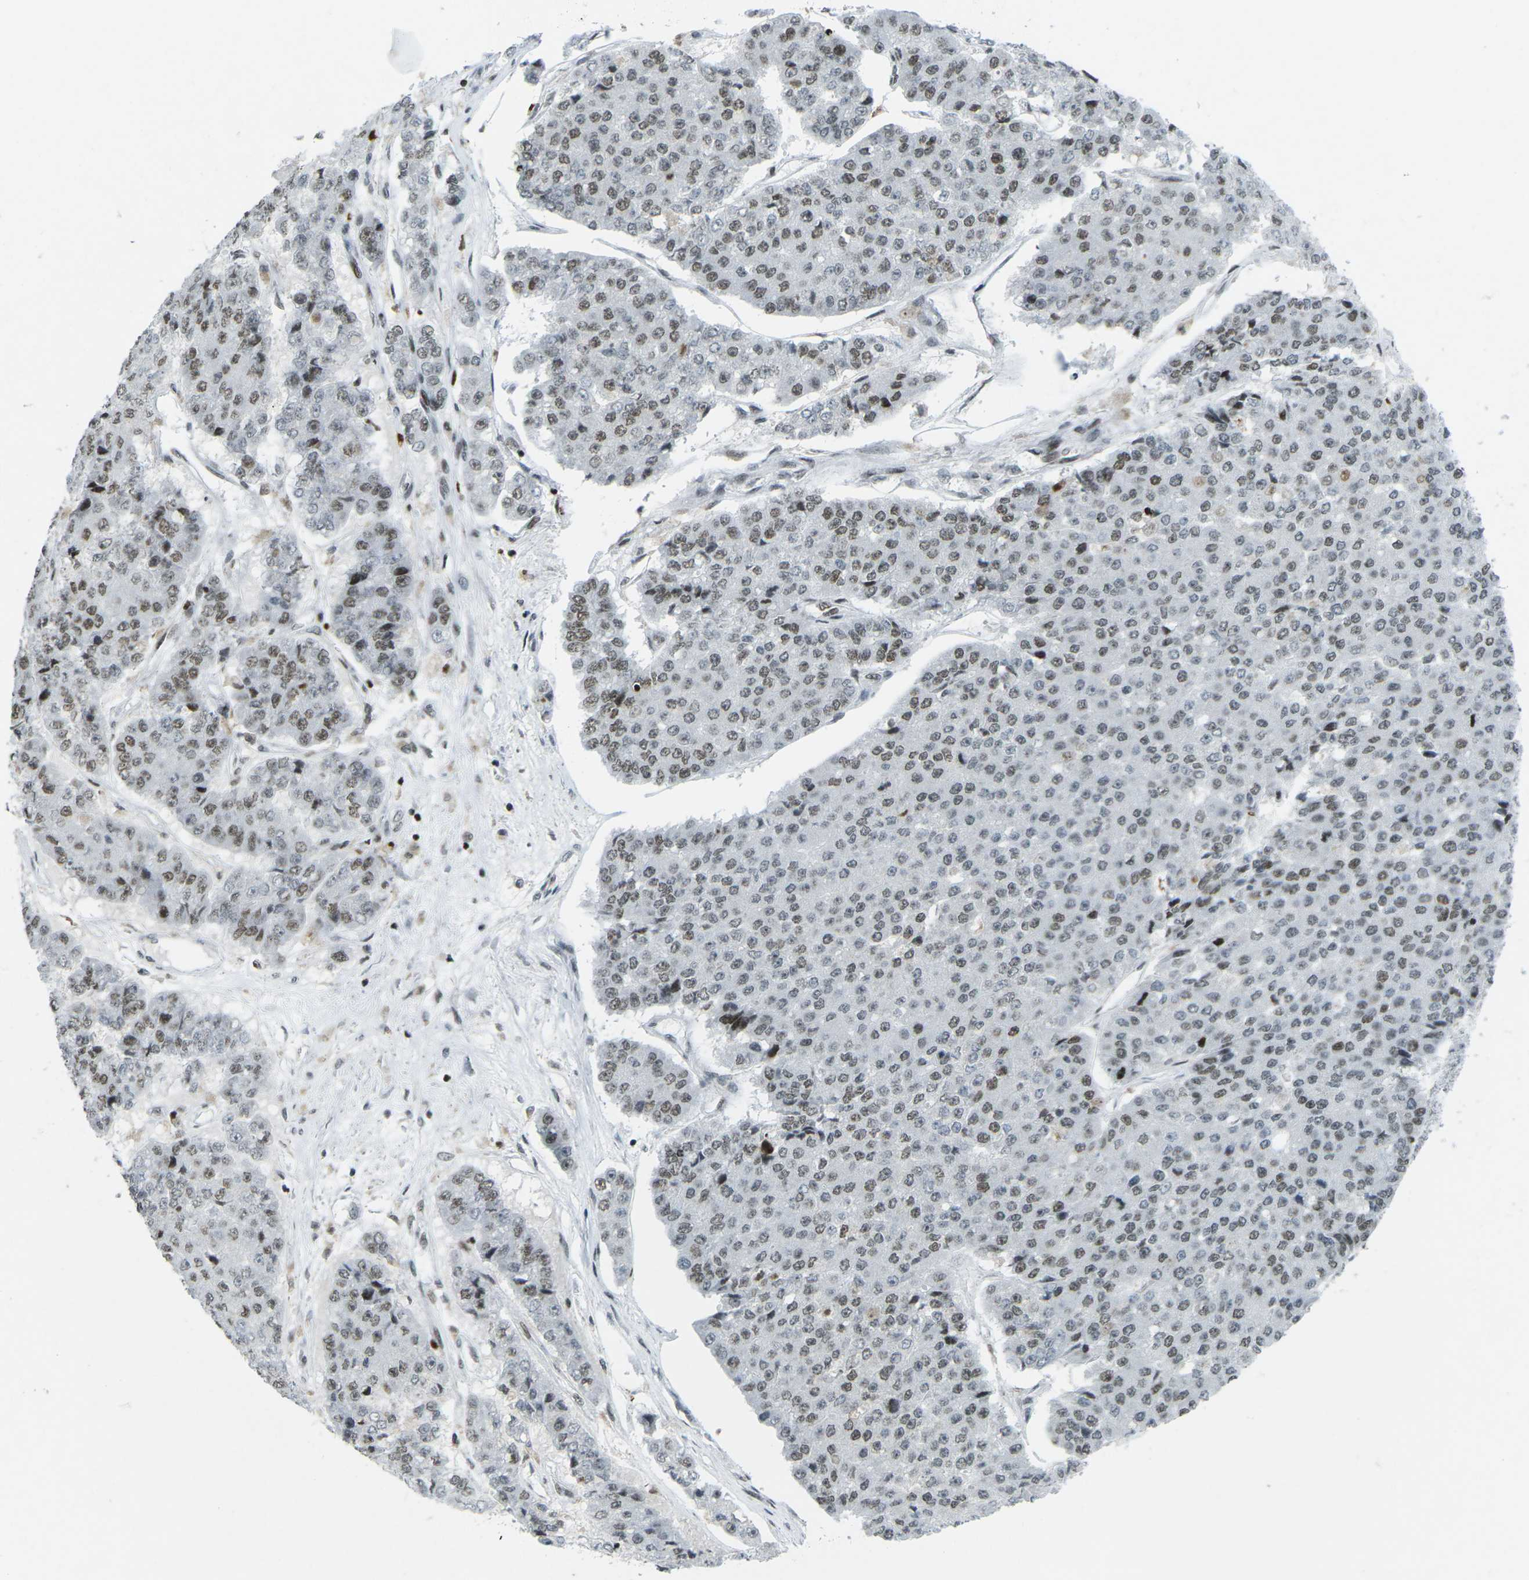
{"staining": {"intensity": "weak", "quantity": "25%-75%", "location": "nuclear"}, "tissue": "pancreatic cancer", "cell_type": "Tumor cells", "image_type": "cancer", "snomed": [{"axis": "morphology", "description": "Adenocarcinoma, NOS"}, {"axis": "topography", "description": "Pancreas"}], "caption": "A micrograph of adenocarcinoma (pancreatic) stained for a protein displays weak nuclear brown staining in tumor cells. Nuclei are stained in blue.", "gene": "EME1", "patient": {"sex": "male", "age": 50}}